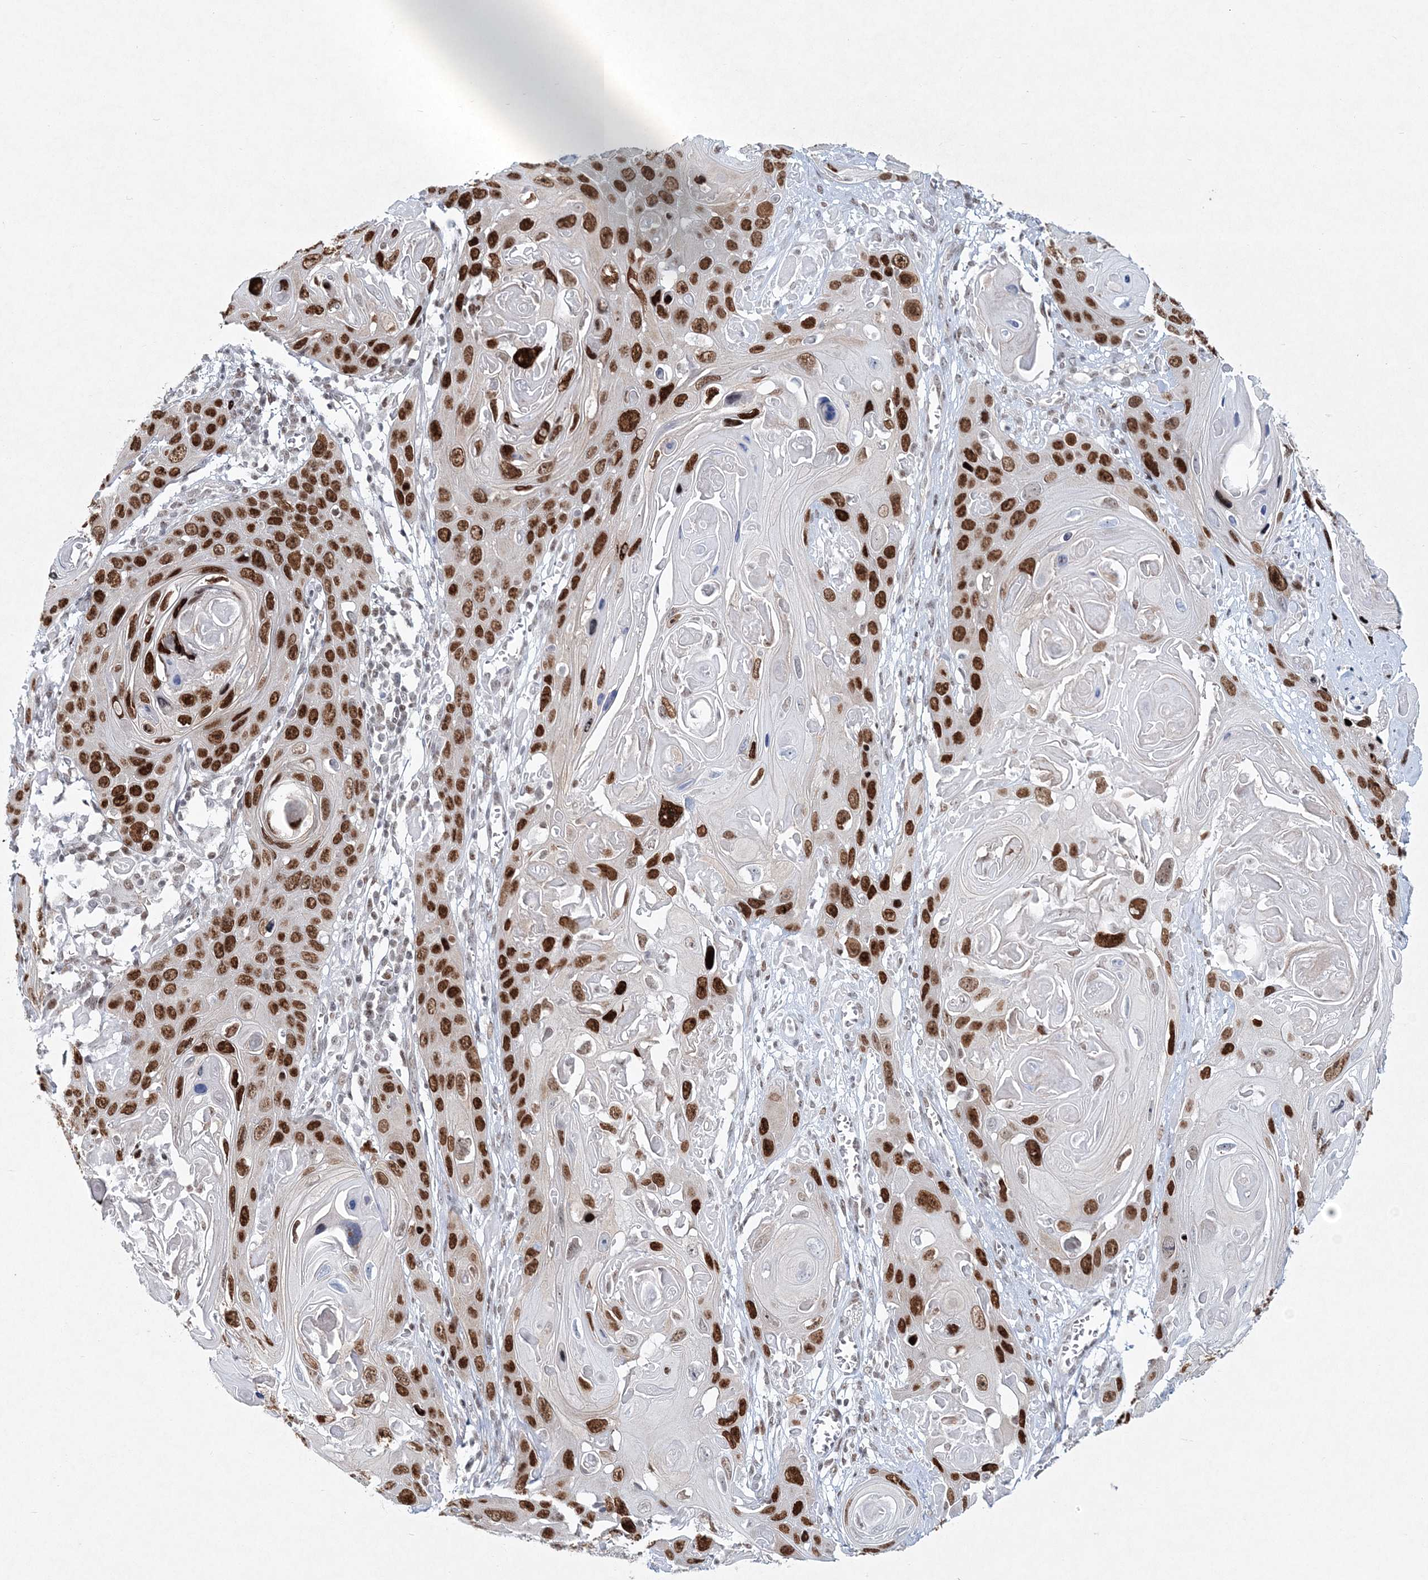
{"staining": {"intensity": "strong", "quantity": ">75%", "location": "nuclear"}, "tissue": "skin cancer", "cell_type": "Tumor cells", "image_type": "cancer", "snomed": [{"axis": "morphology", "description": "Squamous cell carcinoma, NOS"}, {"axis": "topography", "description": "Skin"}], "caption": "Immunohistochemical staining of skin cancer displays strong nuclear protein expression in about >75% of tumor cells.", "gene": "LRRFIP2", "patient": {"sex": "male", "age": 55}}